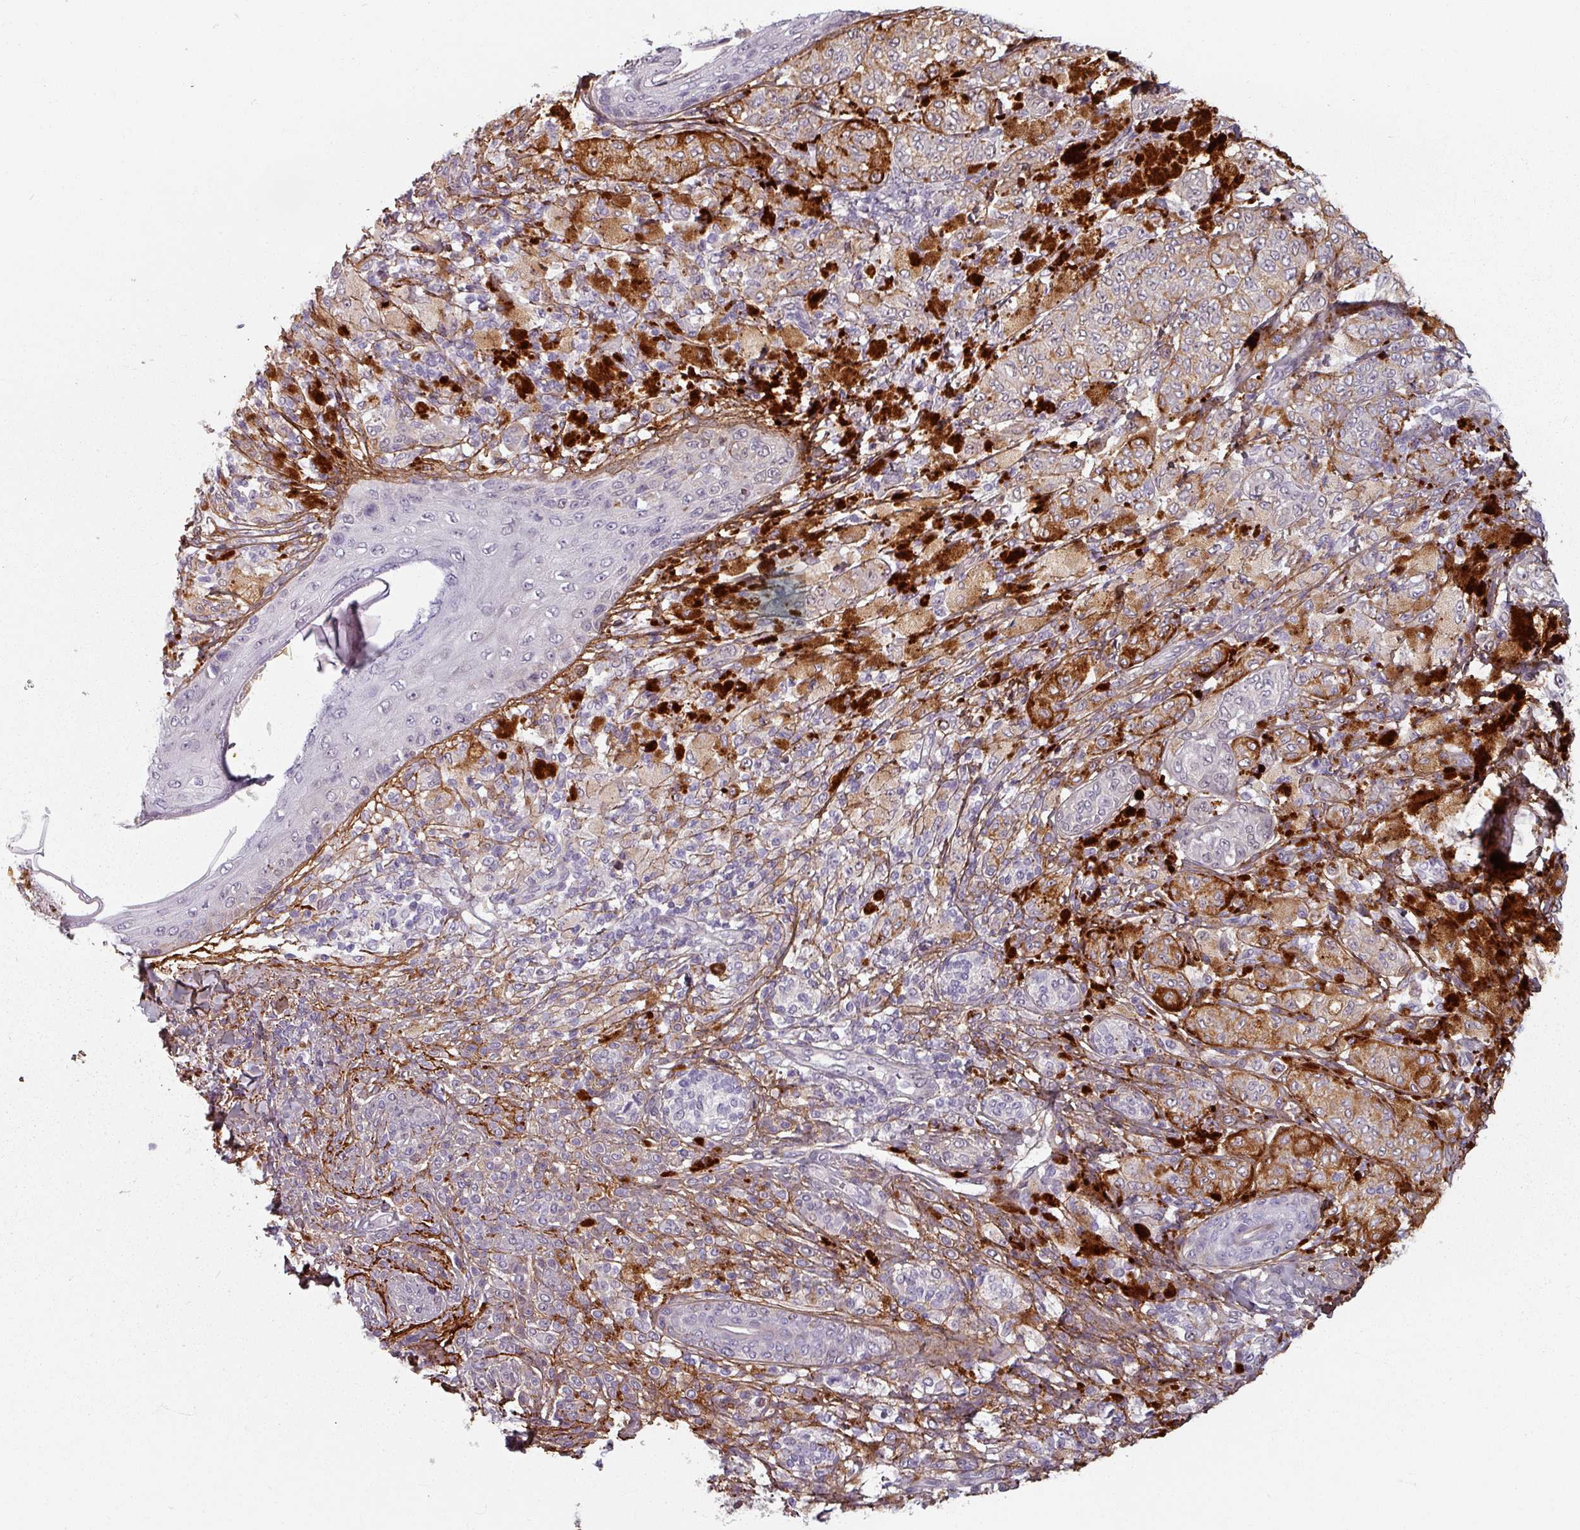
{"staining": {"intensity": "negative", "quantity": "none", "location": "none"}, "tissue": "melanoma", "cell_type": "Tumor cells", "image_type": "cancer", "snomed": [{"axis": "morphology", "description": "Malignant melanoma, NOS"}, {"axis": "topography", "description": "Skin"}], "caption": "Tumor cells are negative for protein expression in human malignant melanoma.", "gene": "CYB5RL", "patient": {"sex": "male", "age": 42}}